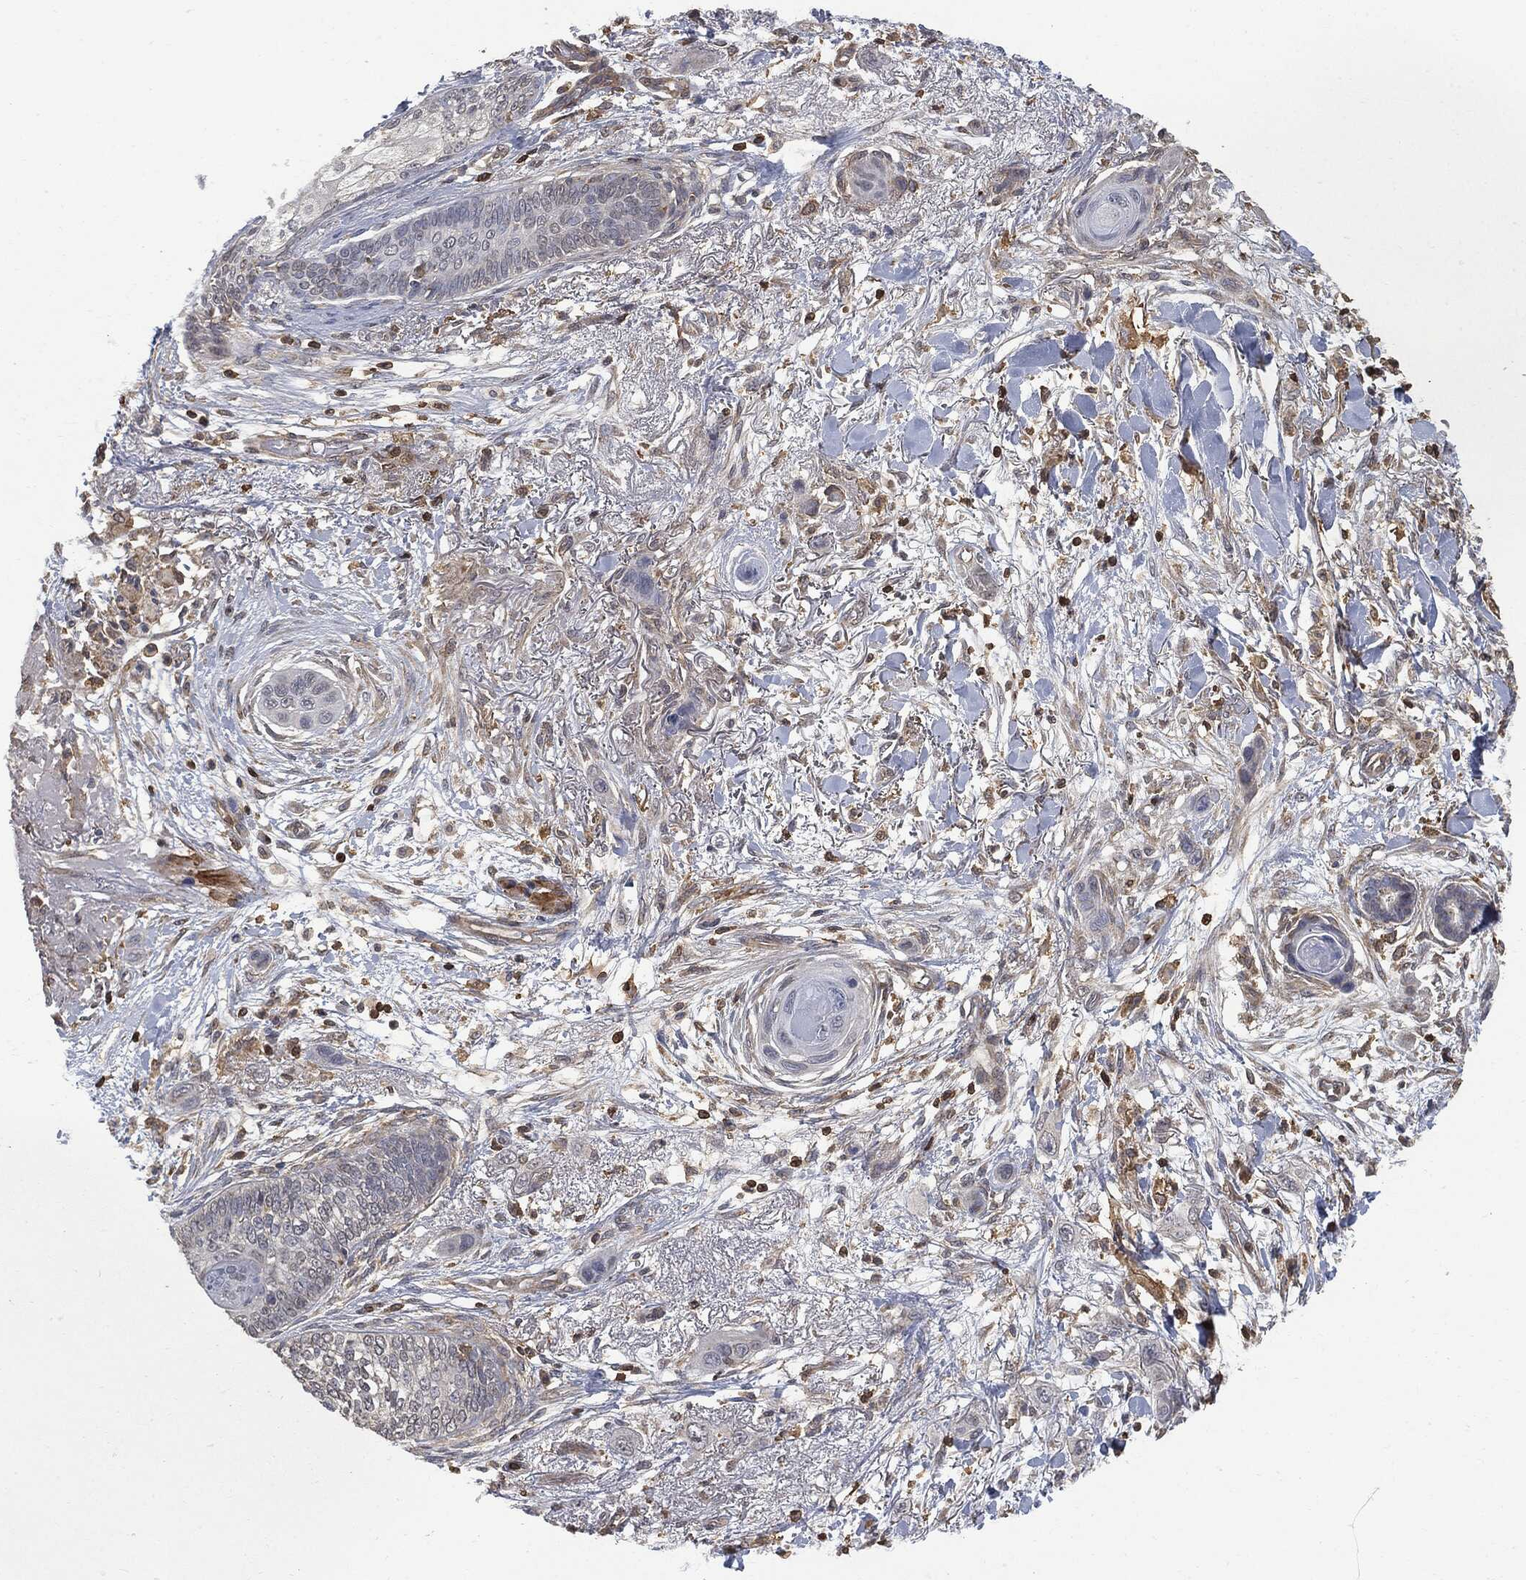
{"staining": {"intensity": "negative", "quantity": "none", "location": "none"}, "tissue": "skin cancer", "cell_type": "Tumor cells", "image_type": "cancer", "snomed": [{"axis": "morphology", "description": "Squamous cell carcinoma, NOS"}, {"axis": "topography", "description": "Skin"}], "caption": "High magnification brightfield microscopy of skin squamous cell carcinoma stained with DAB (3,3'-diaminobenzidine) (brown) and counterstained with hematoxylin (blue): tumor cells show no significant positivity. The staining was performed using DAB to visualize the protein expression in brown, while the nuclei were stained in blue with hematoxylin (Magnification: 20x).", "gene": "PSMB10", "patient": {"sex": "male", "age": 79}}